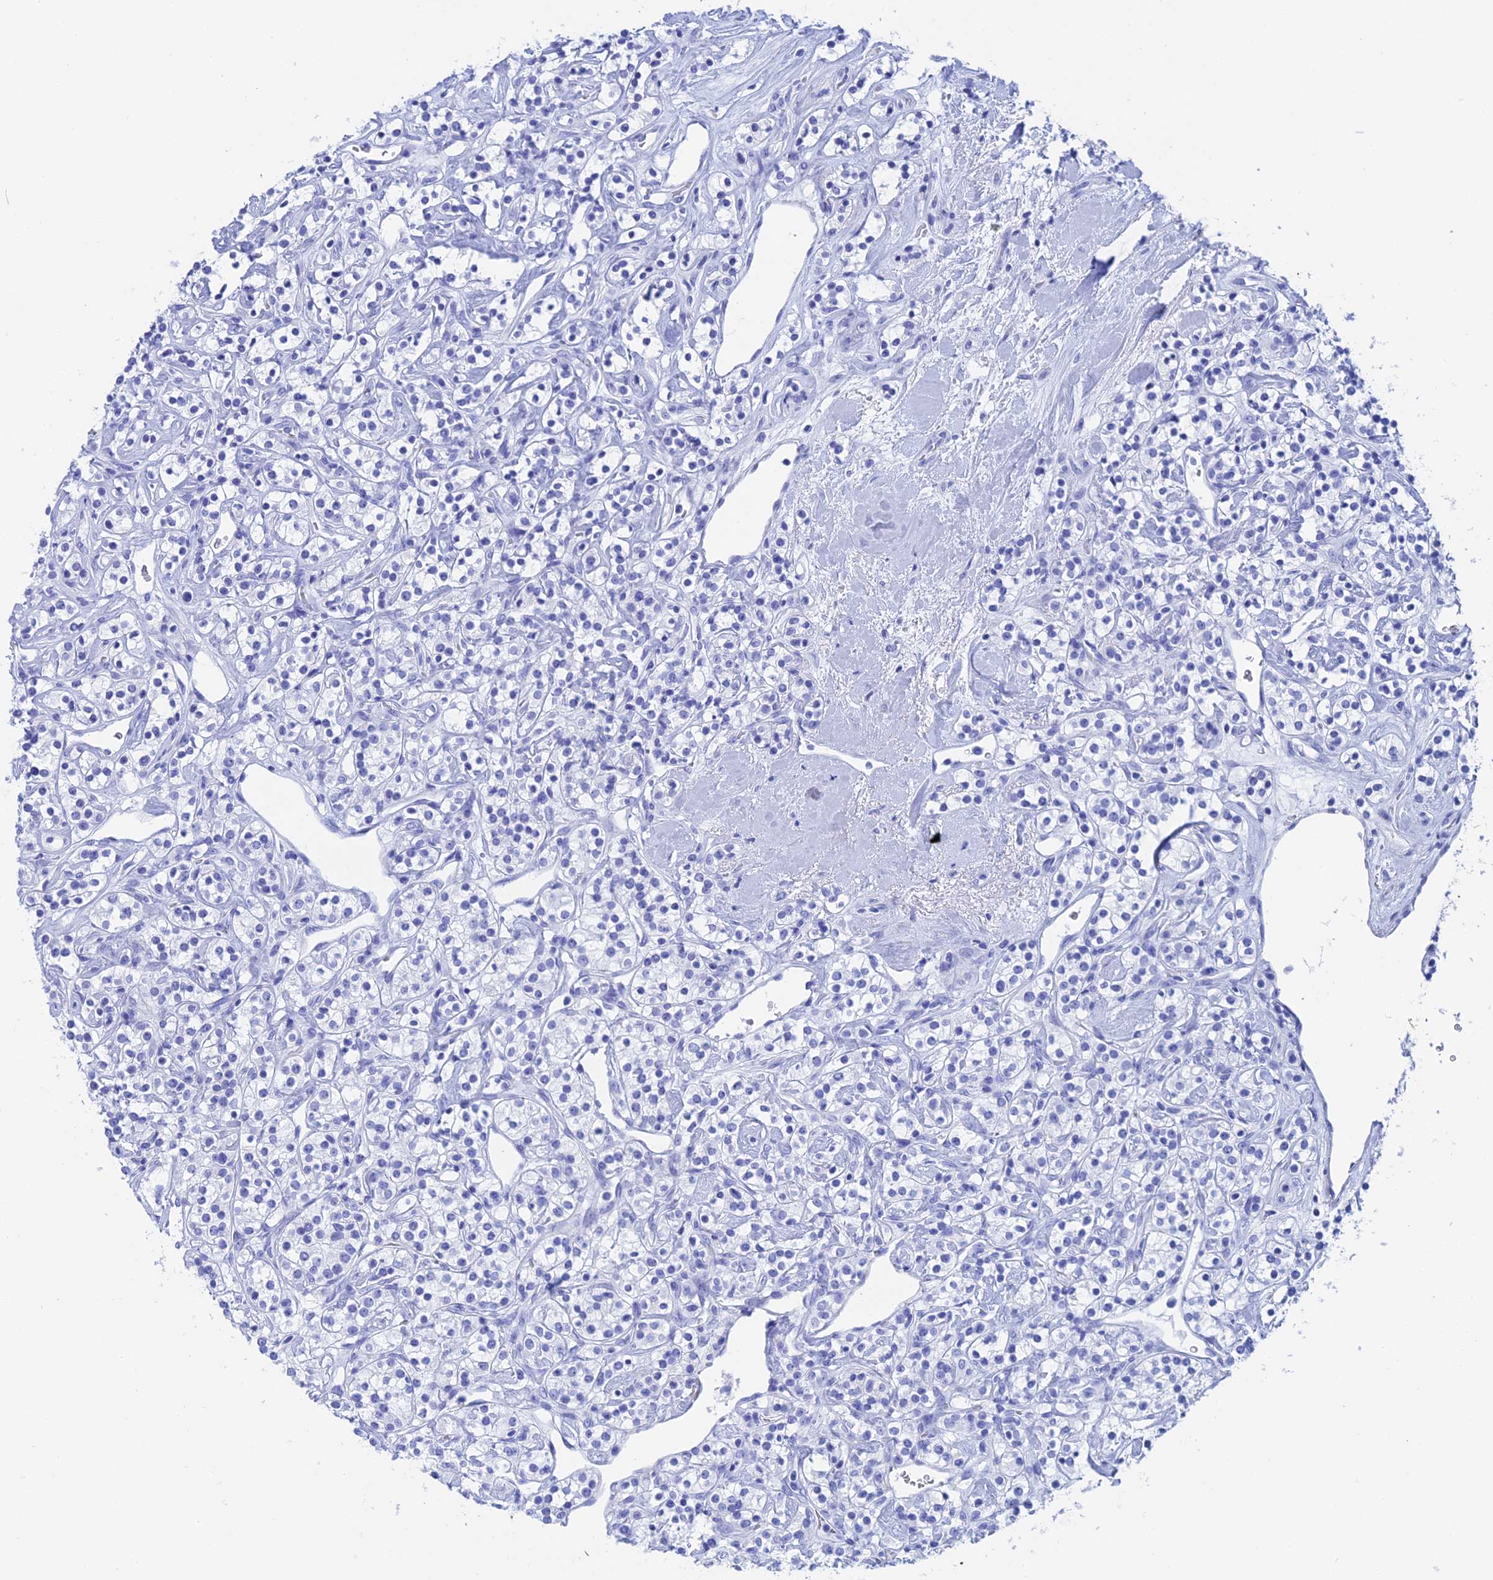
{"staining": {"intensity": "negative", "quantity": "none", "location": "none"}, "tissue": "renal cancer", "cell_type": "Tumor cells", "image_type": "cancer", "snomed": [{"axis": "morphology", "description": "Adenocarcinoma, NOS"}, {"axis": "topography", "description": "Kidney"}], "caption": "A high-resolution micrograph shows immunohistochemistry (IHC) staining of renal adenocarcinoma, which reveals no significant staining in tumor cells.", "gene": "TEX101", "patient": {"sex": "male", "age": 77}}